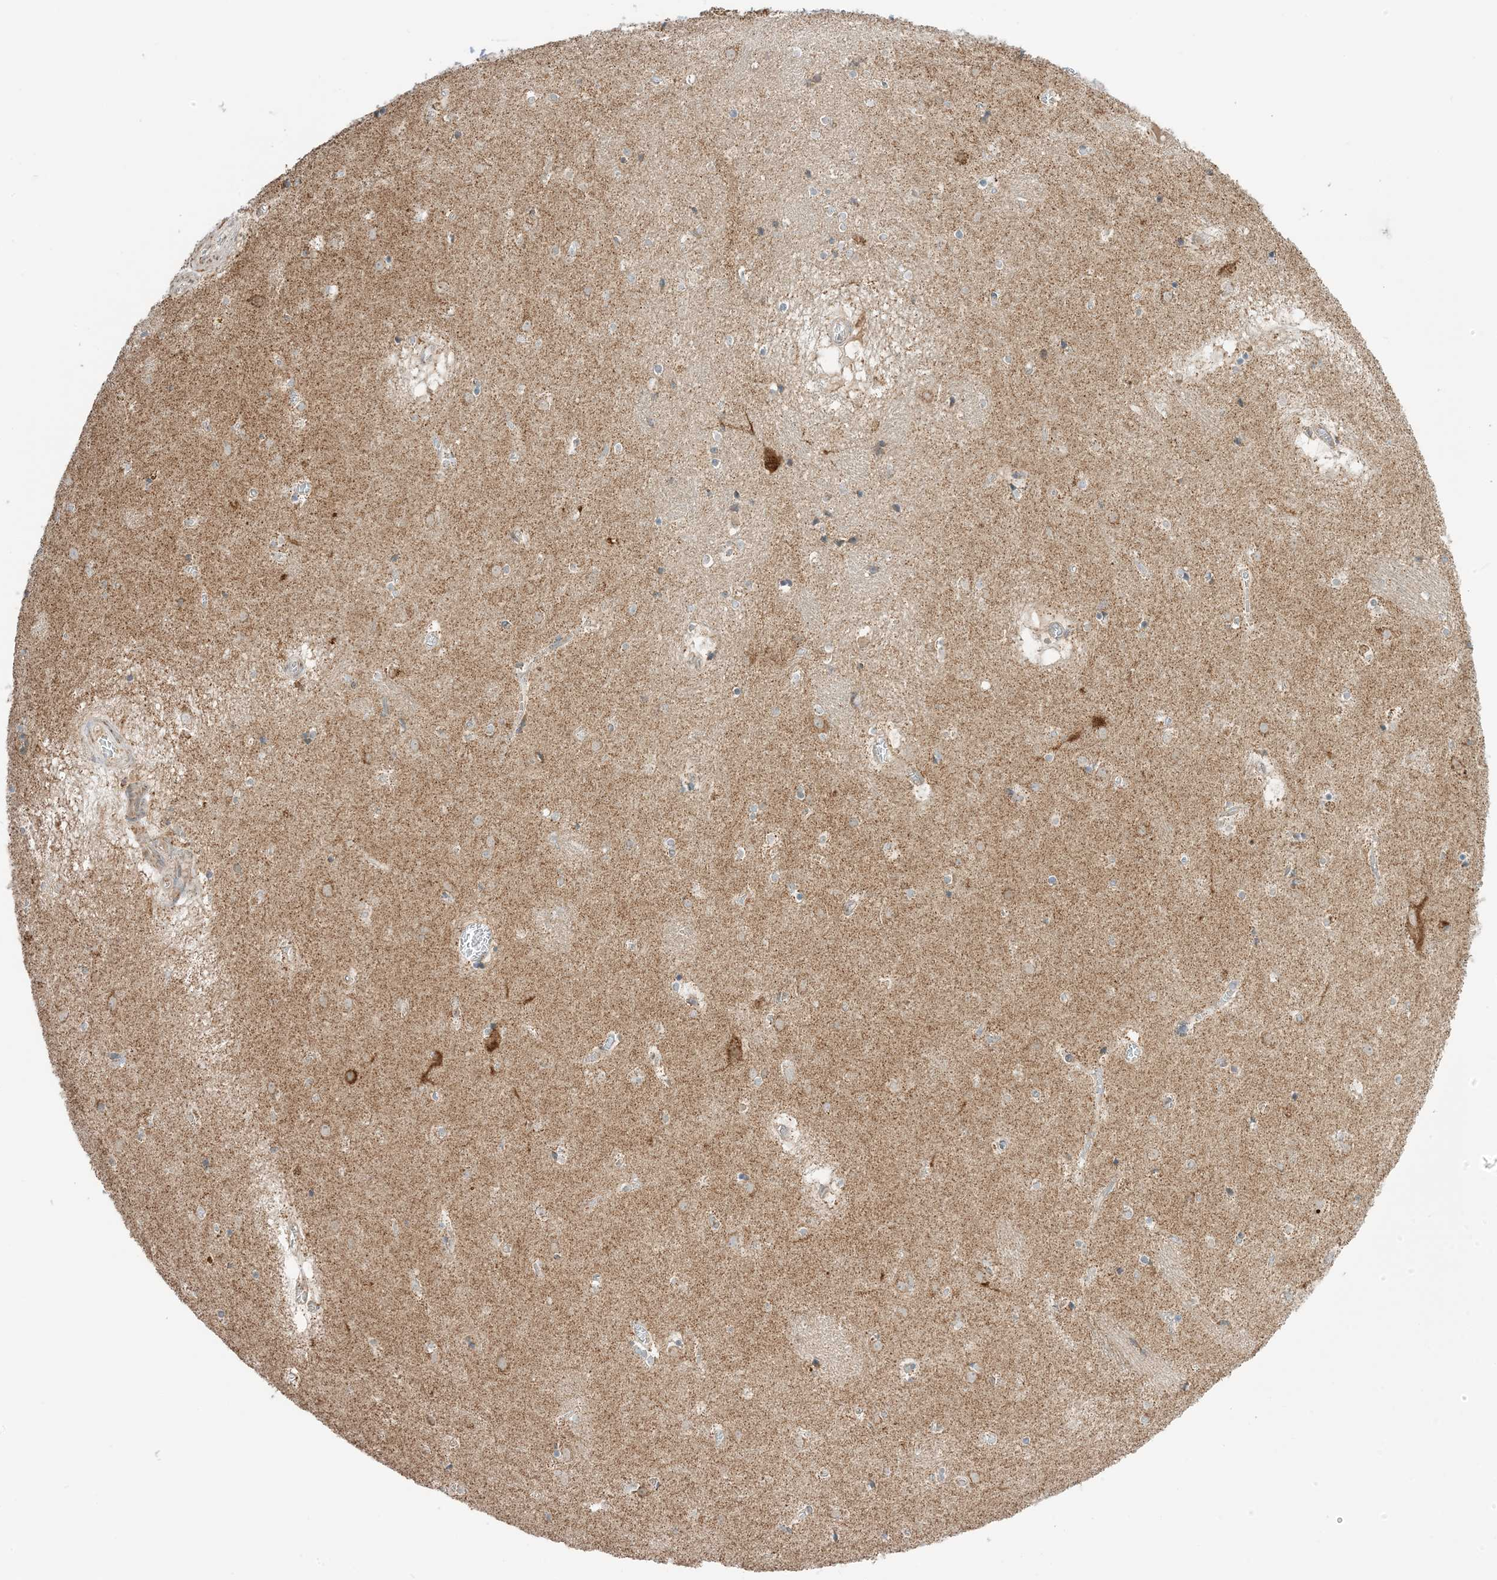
{"staining": {"intensity": "negative", "quantity": "none", "location": "none"}, "tissue": "caudate", "cell_type": "Glial cells", "image_type": "normal", "snomed": [{"axis": "morphology", "description": "Normal tissue, NOS"}, {"axis": "topography", "description": "Lateral ventricle wall"}], "caption": "IHC image of normal caudate: caudate stained with DAB shows no significant protein staining in glial cells.", "gene": "N4BP3", "patient": {"sex": "male", "age": 70}}